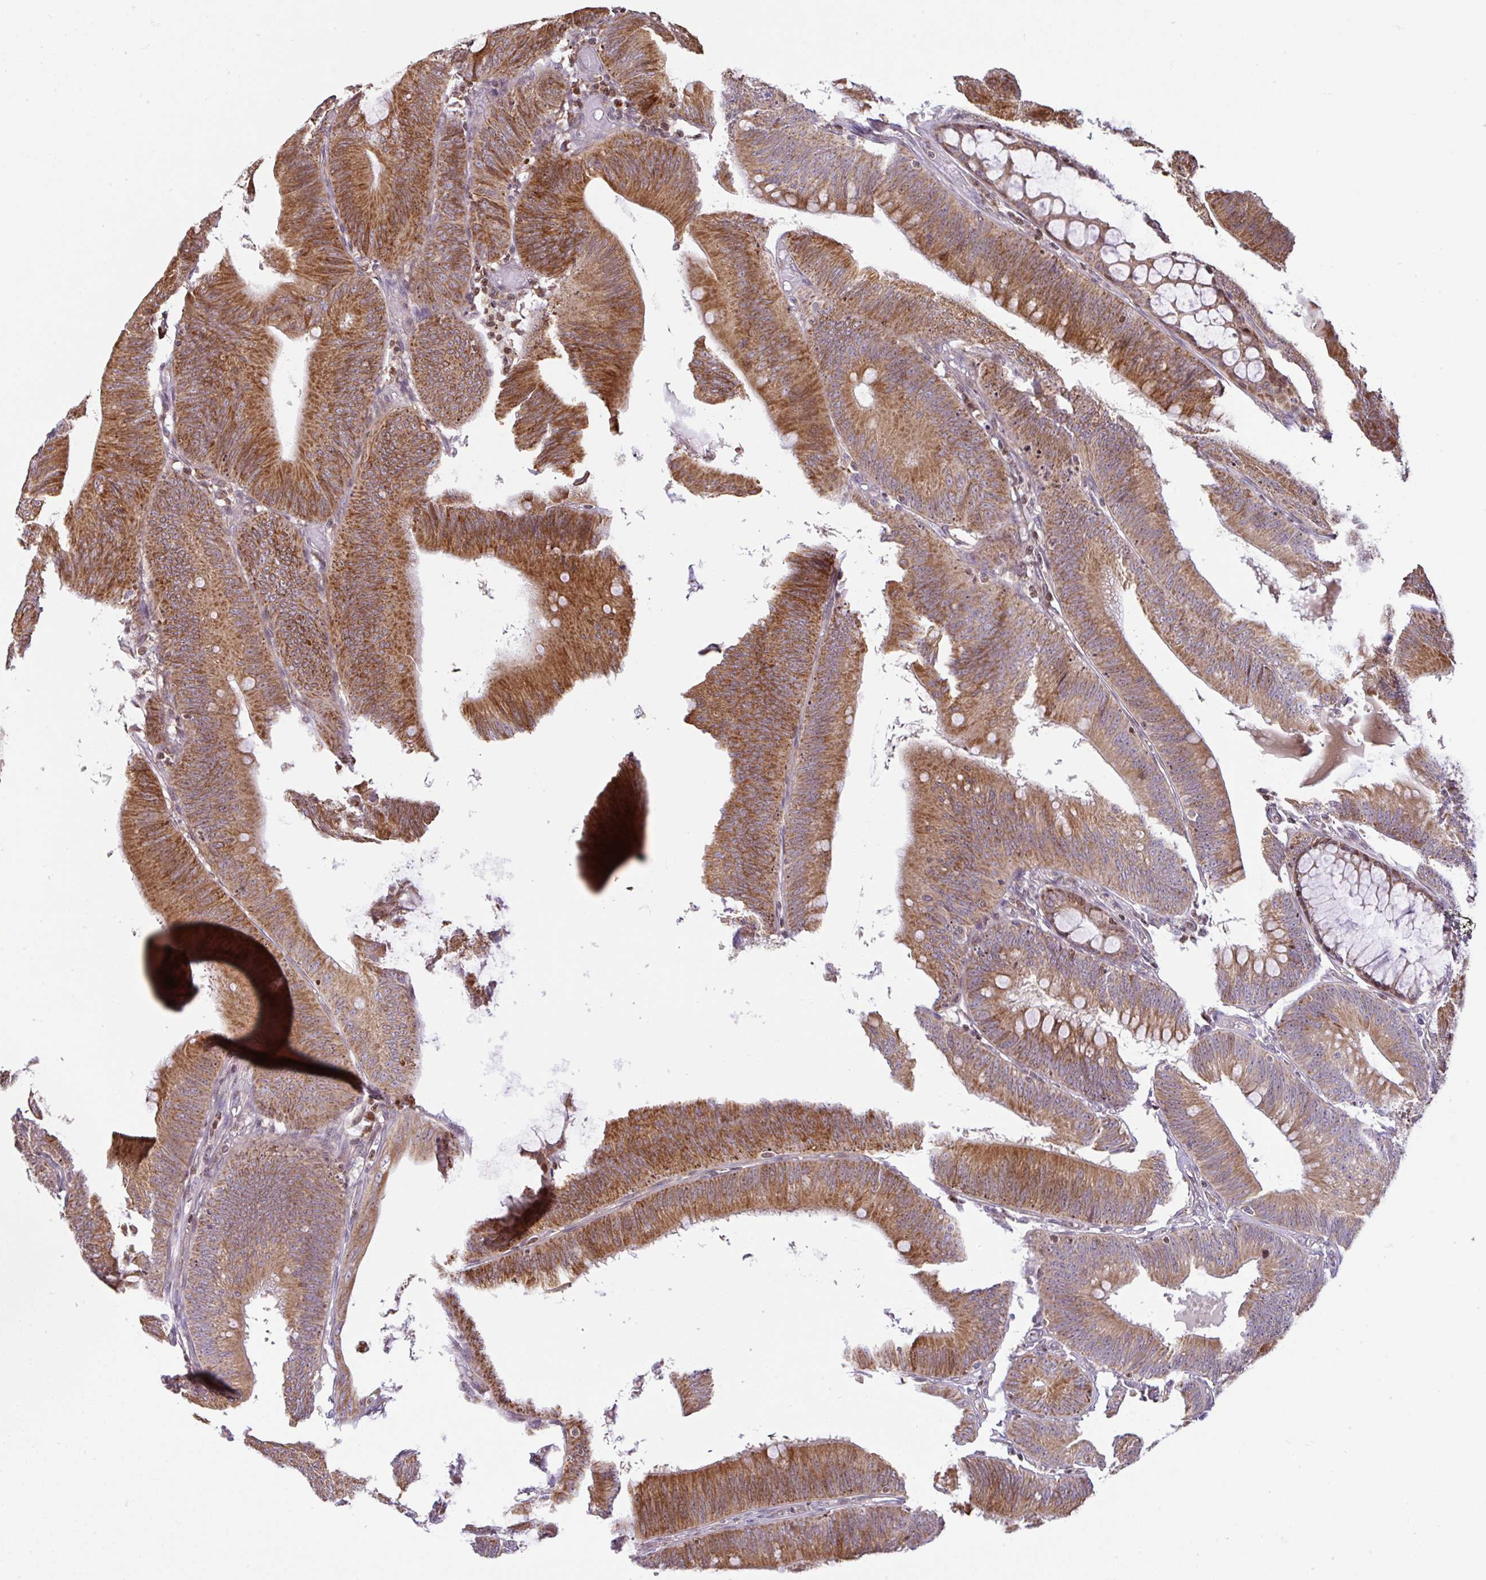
{"staining": {"intensity": "moderate", "quantity": ">75%", "location": "cytoplasmic/membranous"}, "tissue": "colorectal cancer", "cell_type": "Tumor cells", "image_type": "cancer", "snomed": [{"axis": "morphology", "description": "Adenocarcinoma, NOS"}, {"axis": "topography", "description": "Colon"}], "caption": "A brown stain labels moderate cytoplasmic/membranous expression of a protein in human adenocarcinoma (colorectal) tumor cells.", "gene": "FIGNL1", "patient": {"sex": "male", "age": 84}}